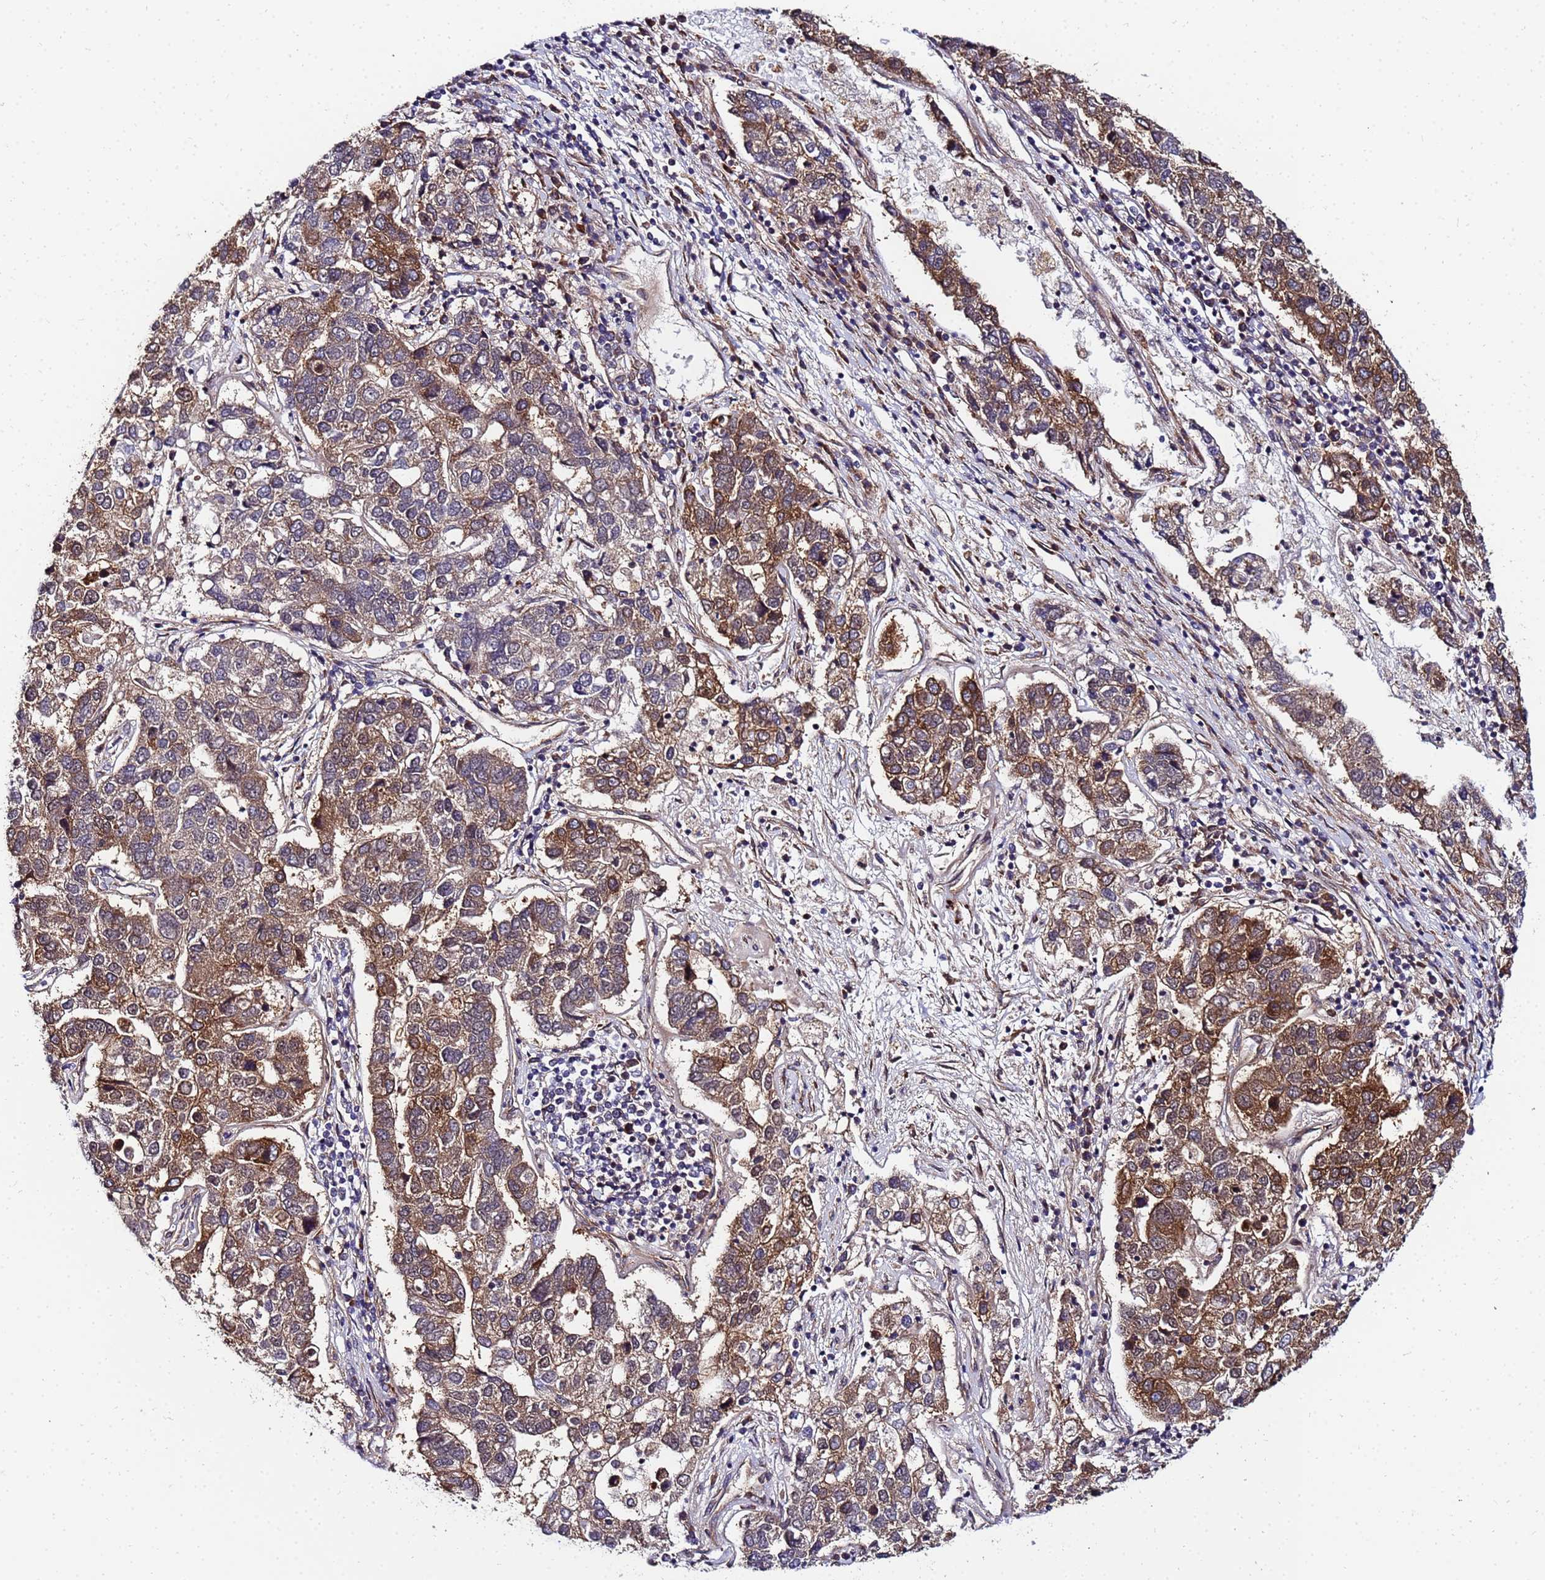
{"staining": {"intensity": "moderate", "quantity": "25%-75%", "location": "cytoplasmic/membranous"}, "tissue": "pancreatic cancer", "cell_type": "Tumor cells", "image_type": "cancer", "snomed": [{"axis": "morphology", "description": "Adenocarcinoma, NOS"}, {"axis": "topography", "description": "Pancreas"}], "caption": "Immunohistochemical staining of pancreatic adenocarcinoma shows medium levels of moderate cytoplasmic/membranous positivity in about 25%-75% of tumor cells.", "gene": "UNC93B1", "patient": {"sex": "female", "age": 61}}